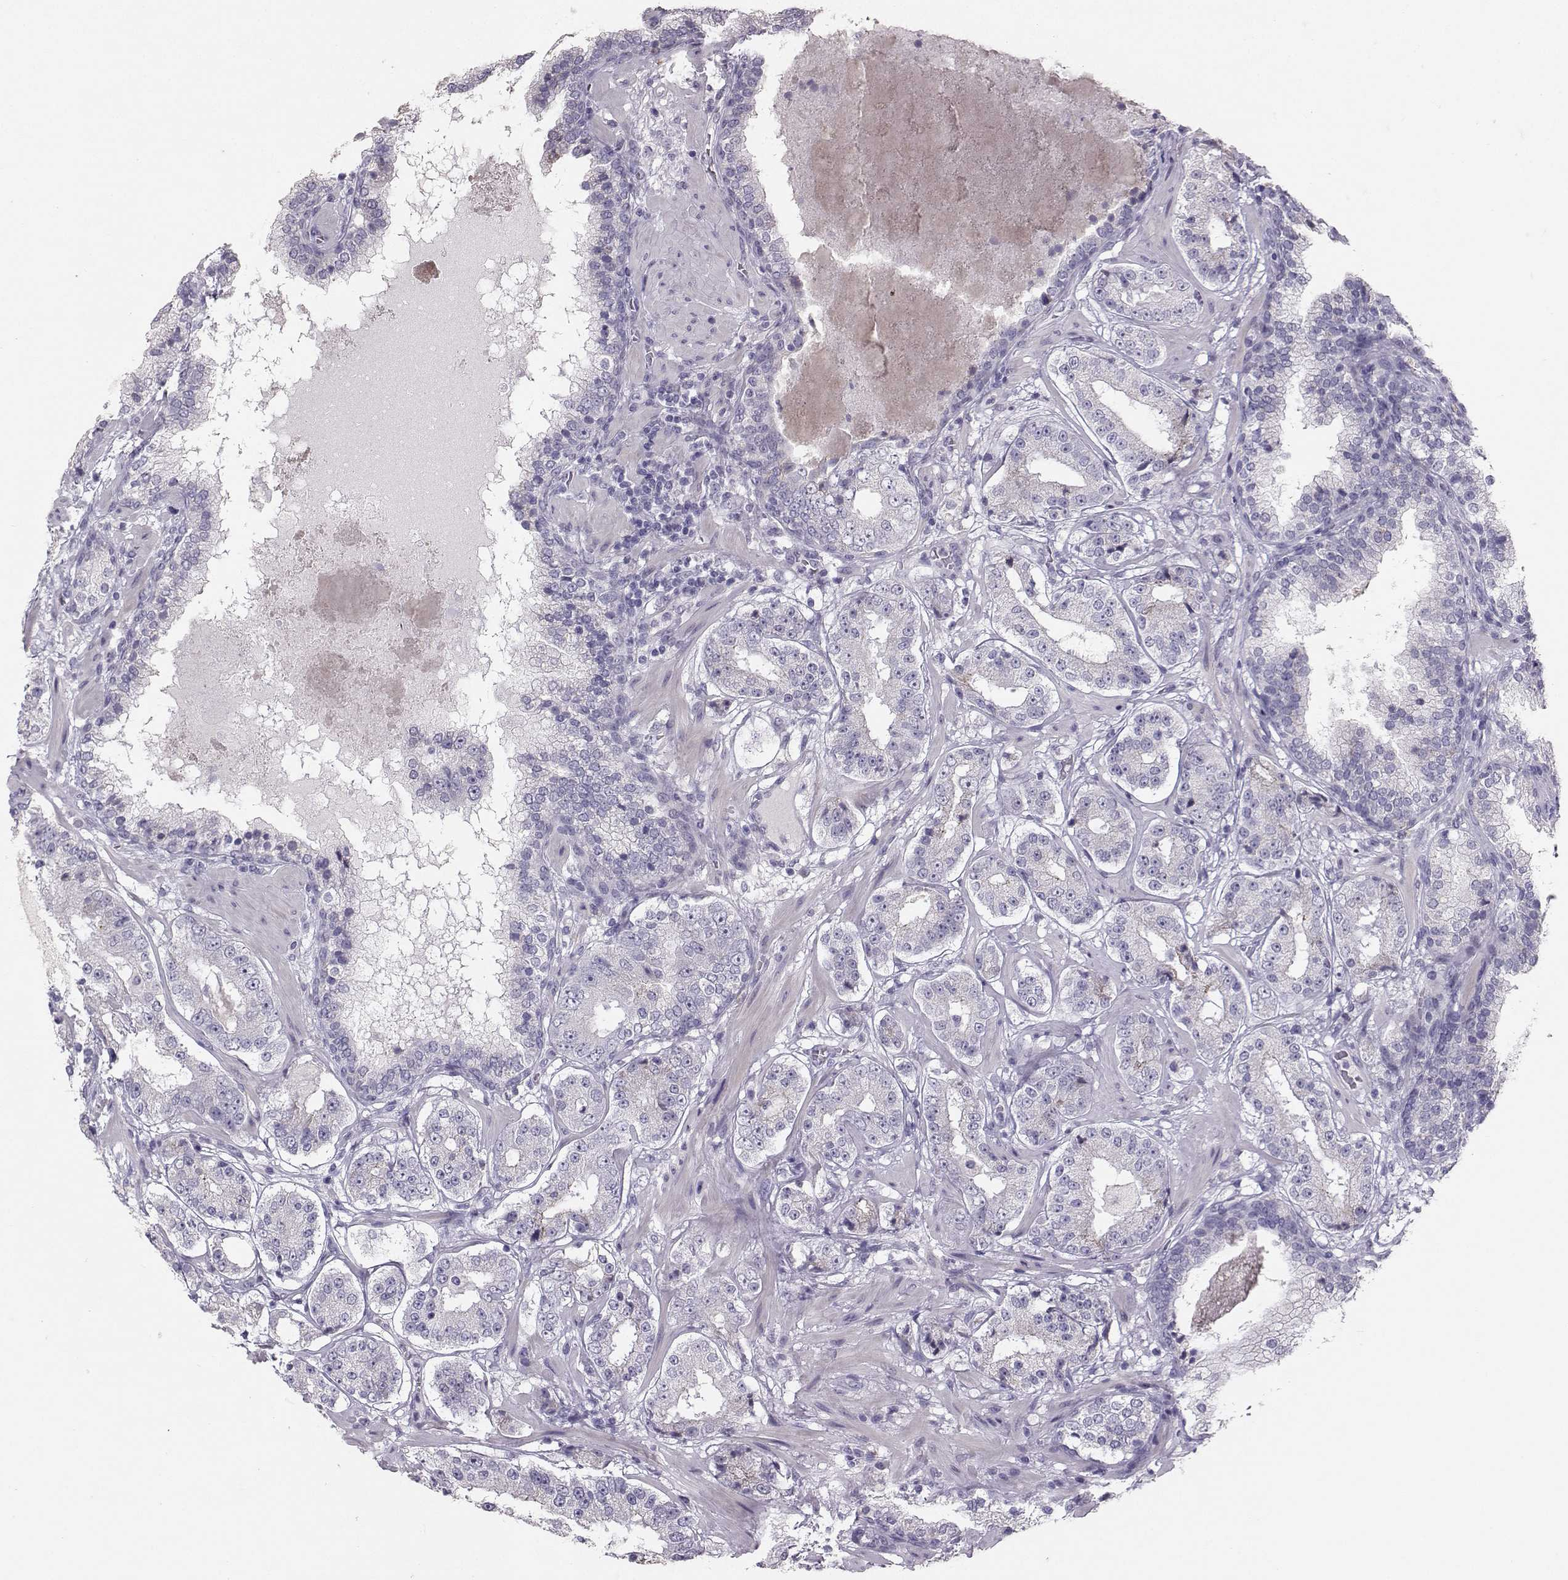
{"staining": {"intensity": "negative", "quantity": "none", "location": "none"}, "tissue": "prostate cancer", "cell_type": "Tumor cells", "image_type": "cancer", "snomed": [{"axis": "morphology", "description": "Adenocarcinoma, Low grade"}, {"axis": "topography", "description": "Prostate"}], "caption": "Image shows no protein staining in tumor cells of prostate cancer tissue.", "gene": "PKP2", "patient": {"sex": "male", "age": 60}}